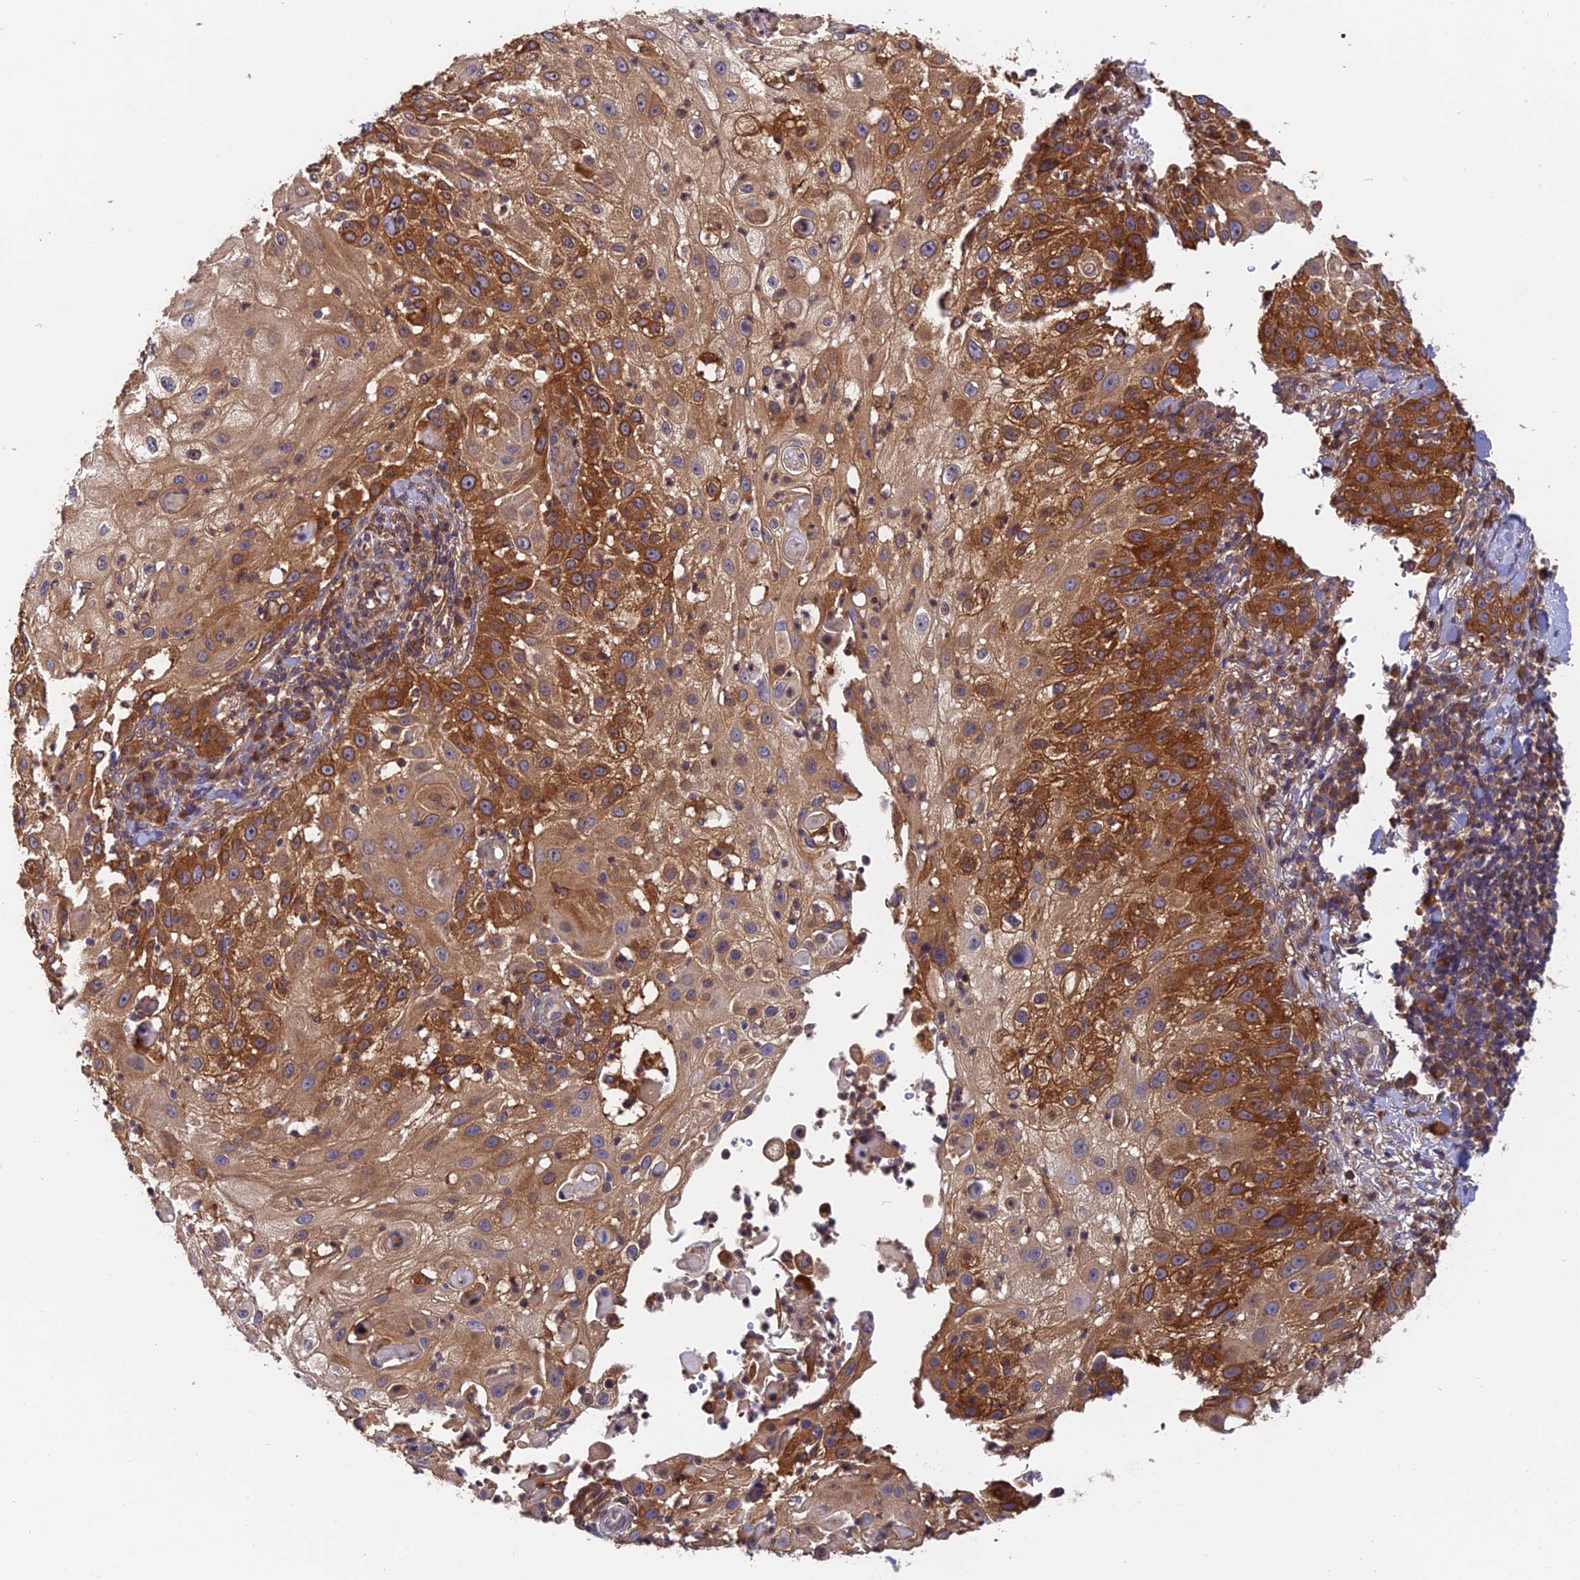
{"staining": {"intensity": "strong", "quantity": ">75%", "location": "cytoplasmic/membranous"}, "tissue": "skin cancer", "cell_type": "Tumor cells", "image_type": "cancer", "snomed": [{"axis": "morphology", "description": "Squamous cell carcinoma, NOS"}, {"axis": "topography", "description": "Skin"}], "caption": "Protein expression by IHC displays strong cytoplasmic/membranous positivity in about >75% of tumor cells in skin cancer.", "gene": "IPO5", "patient": {"sex": "female", "age": 44}}